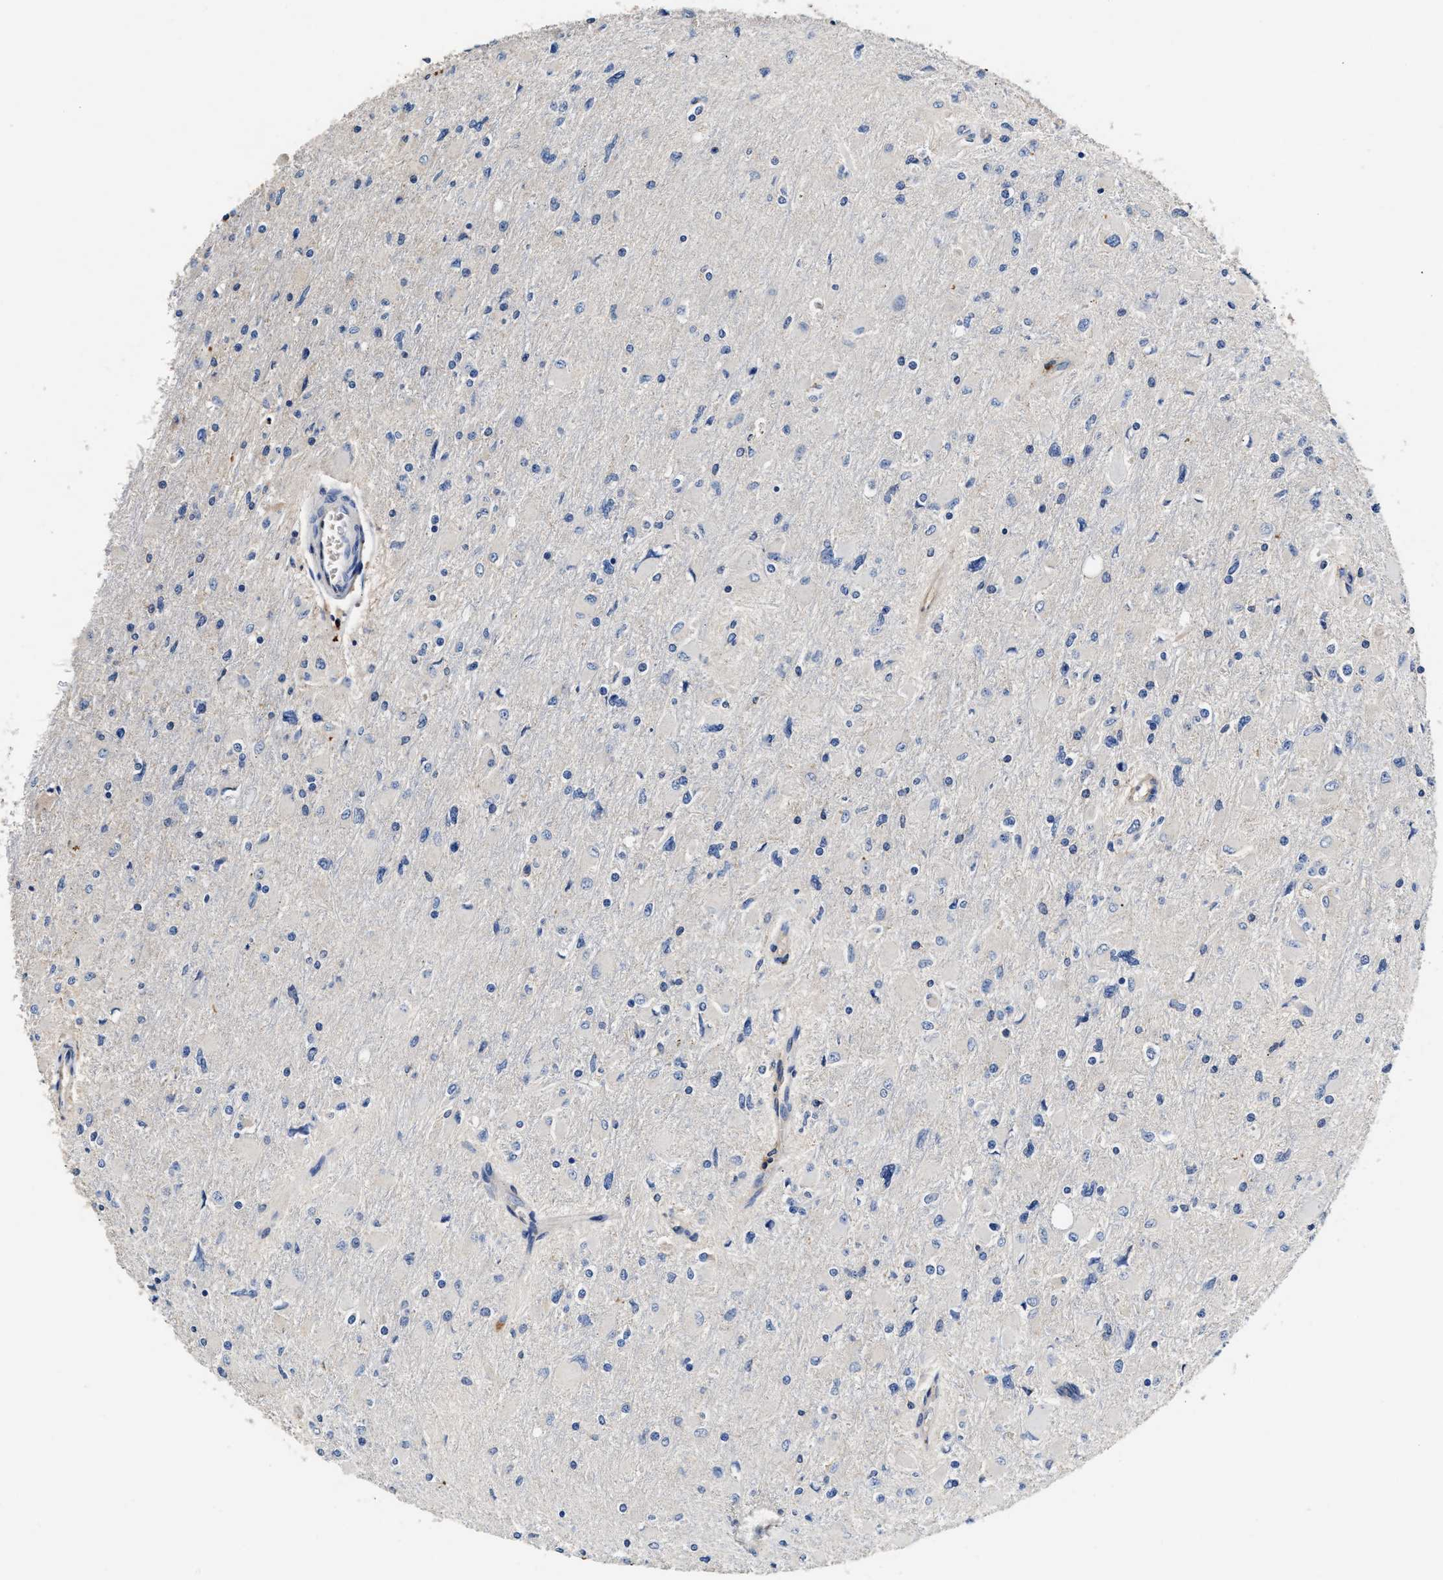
{"staining": {"intensity": "negative", "quantity": "none", "location": "none"}, "tissue": "glioma", "cell_type": "Tumor cells", "image_type": "cancer", "snomed": [{"axis": "morphology", "description": "Glioma, malignant, High grade"}, {"axis": "topography", "description": "Cerebral cortex"}], "caption": "Protein analysis of glioma reveals no significant staining in tumor cells.", "gene": "SLCO2B1", "patient": {"sex": "female", "age": 36}}